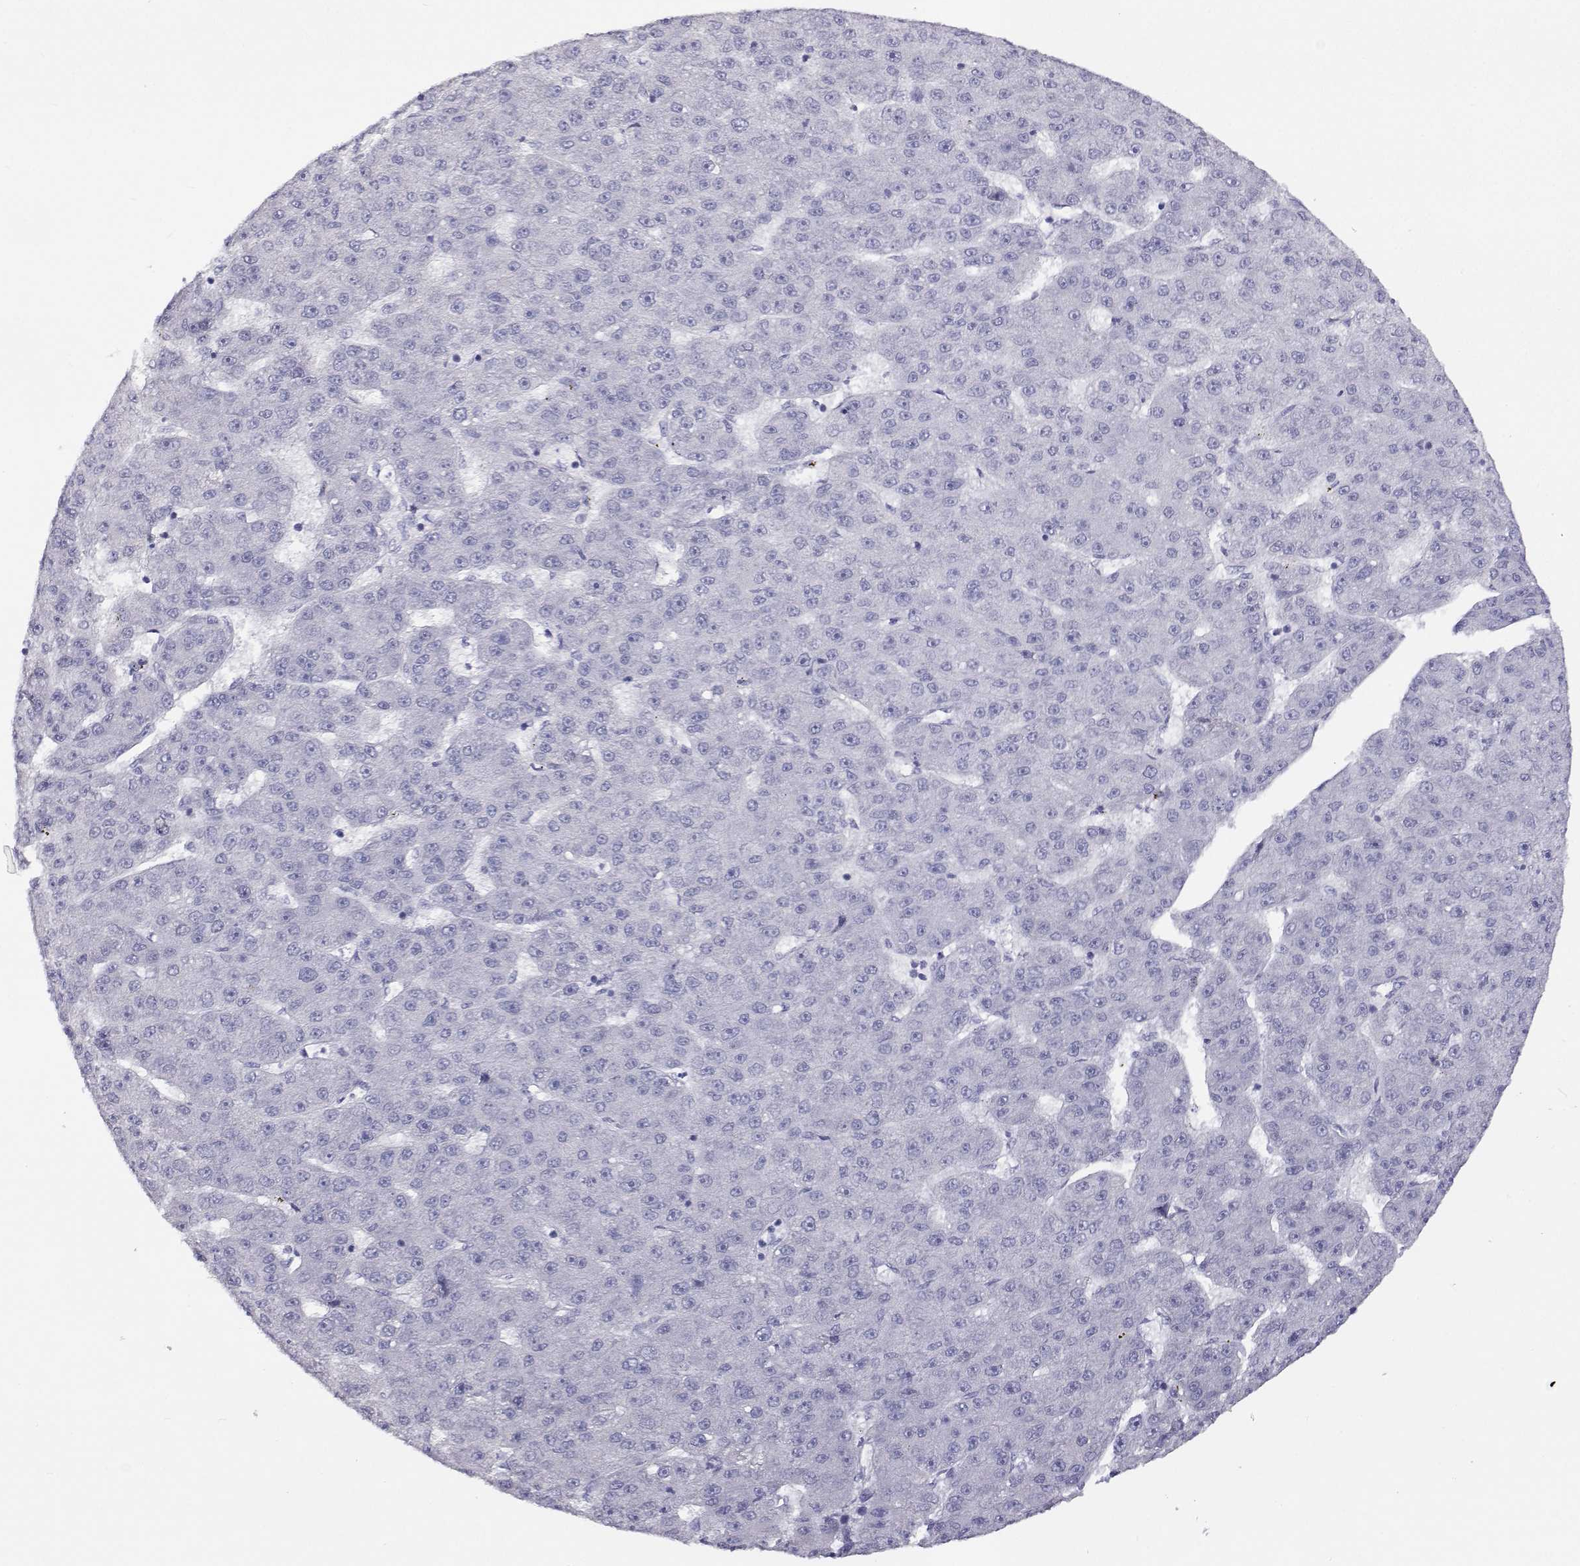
{"staining": {"intensity": "negative", "quantity": "none", "location": "none"}, "tissue": "liver cancer", "cell_type": "Tumor cells", "image_type": "cancer", "snomed": [{"axis": "morphology", "description": "Carcinoma, Hepatocellular, NOS"}, {"axis": "topography", "description": "Liver"}], "caption": "High magnification brightfield microscopy of hepatocellular carcinoma (liver) stained with DAB (brown) and counterstained with hematoxylin (blue): tumor cells show no significant positivity. (DAB (3,3'-diaminobenzidine) IHC, high magnification).", "gene": "ANKRD65", "patient": {"sex": "male", "age": 67}}